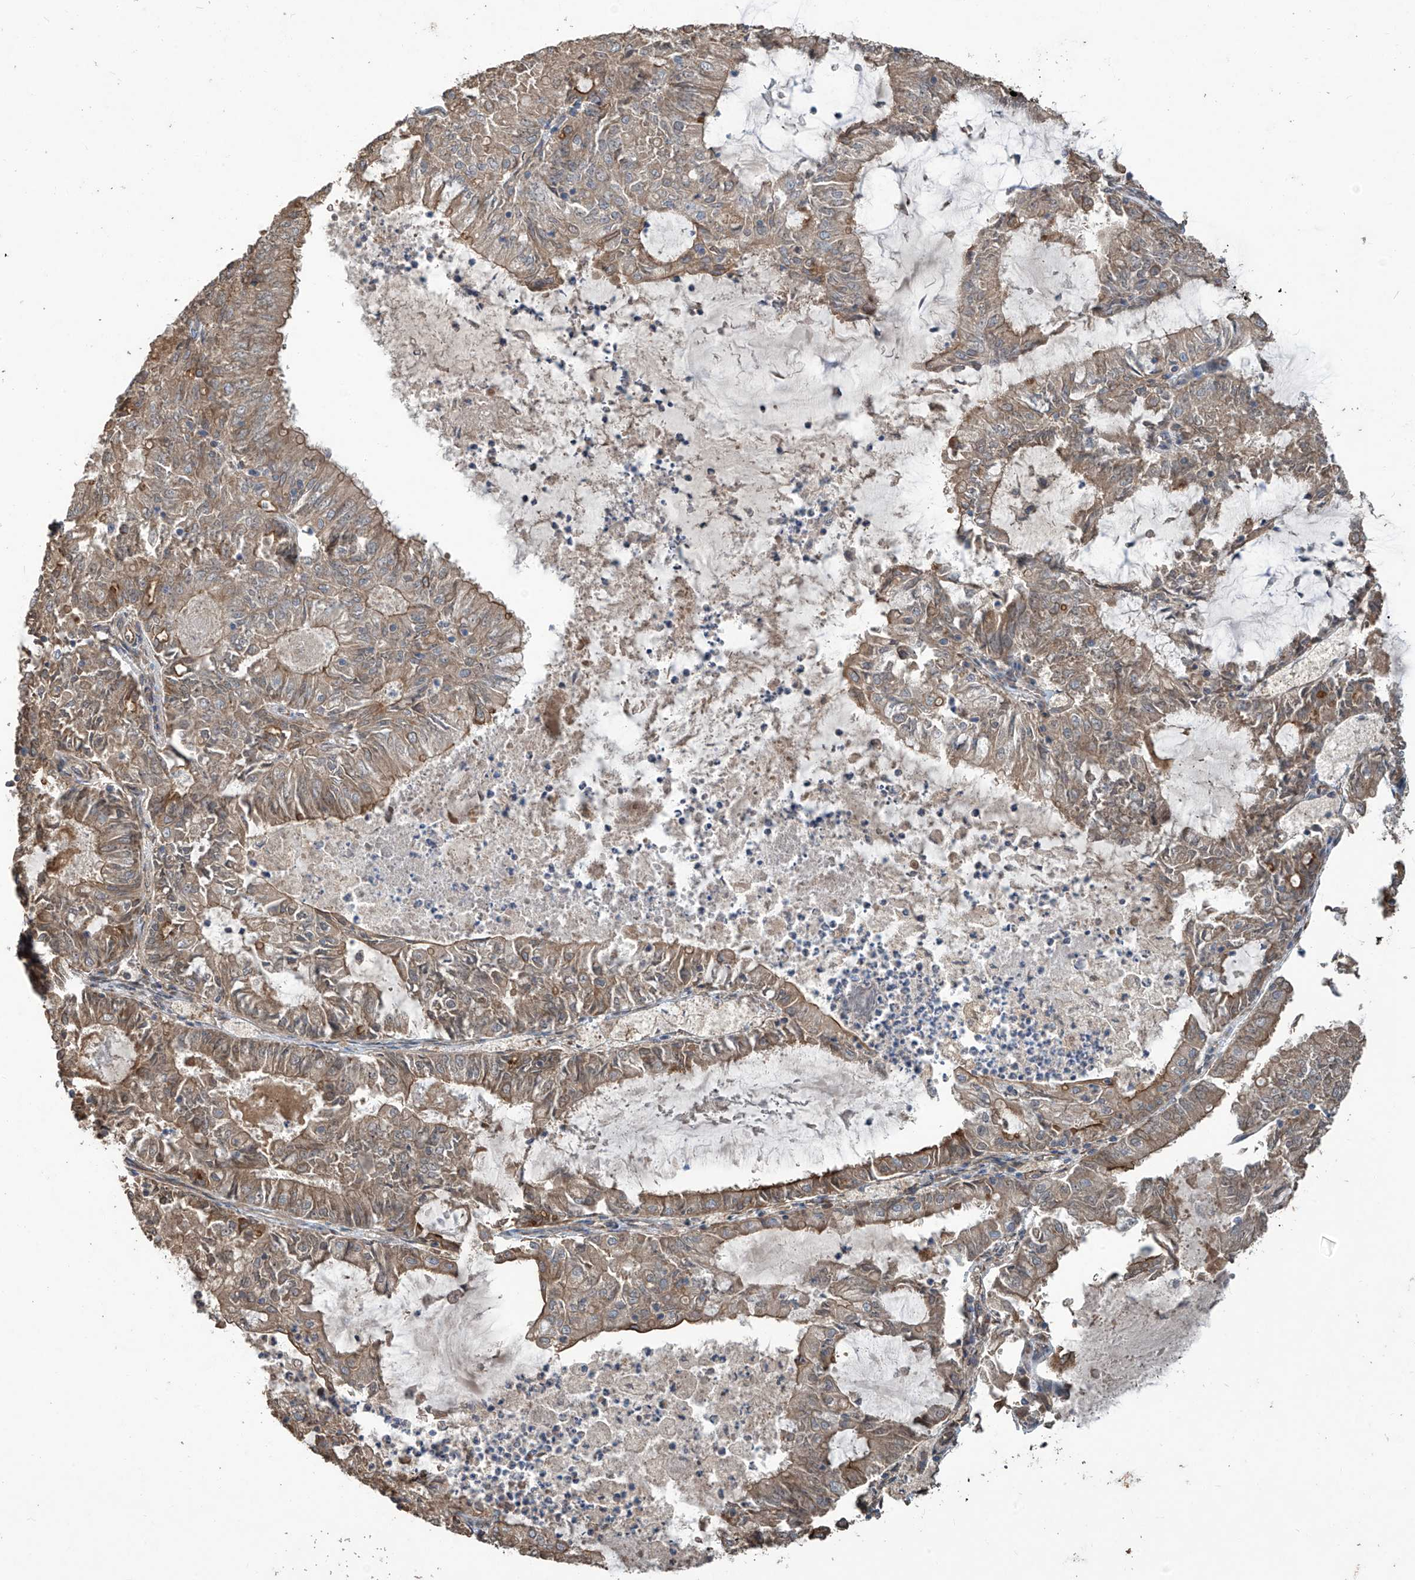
{"staining": {"intensity": "moderate", "quantity": ">75%", "location": "cytoplasmic/membranous"}, "tissue": "endometrial cancer", "cell_type": "Tumor cells", "image_type": "cancer", "snomed": [{"axis": "morphology", "description": "Adenocarcinoma, NOS"}, {"axis": "topography", "description": "Endometrium"}], "caption": "Tumor cells show moderate cytoplasmic/membranous expression in approximately >75% of cells in endometrial adenocarcinoma.", "gene": "AGBL5", "patient": {"sex": "female", "age": 57}}